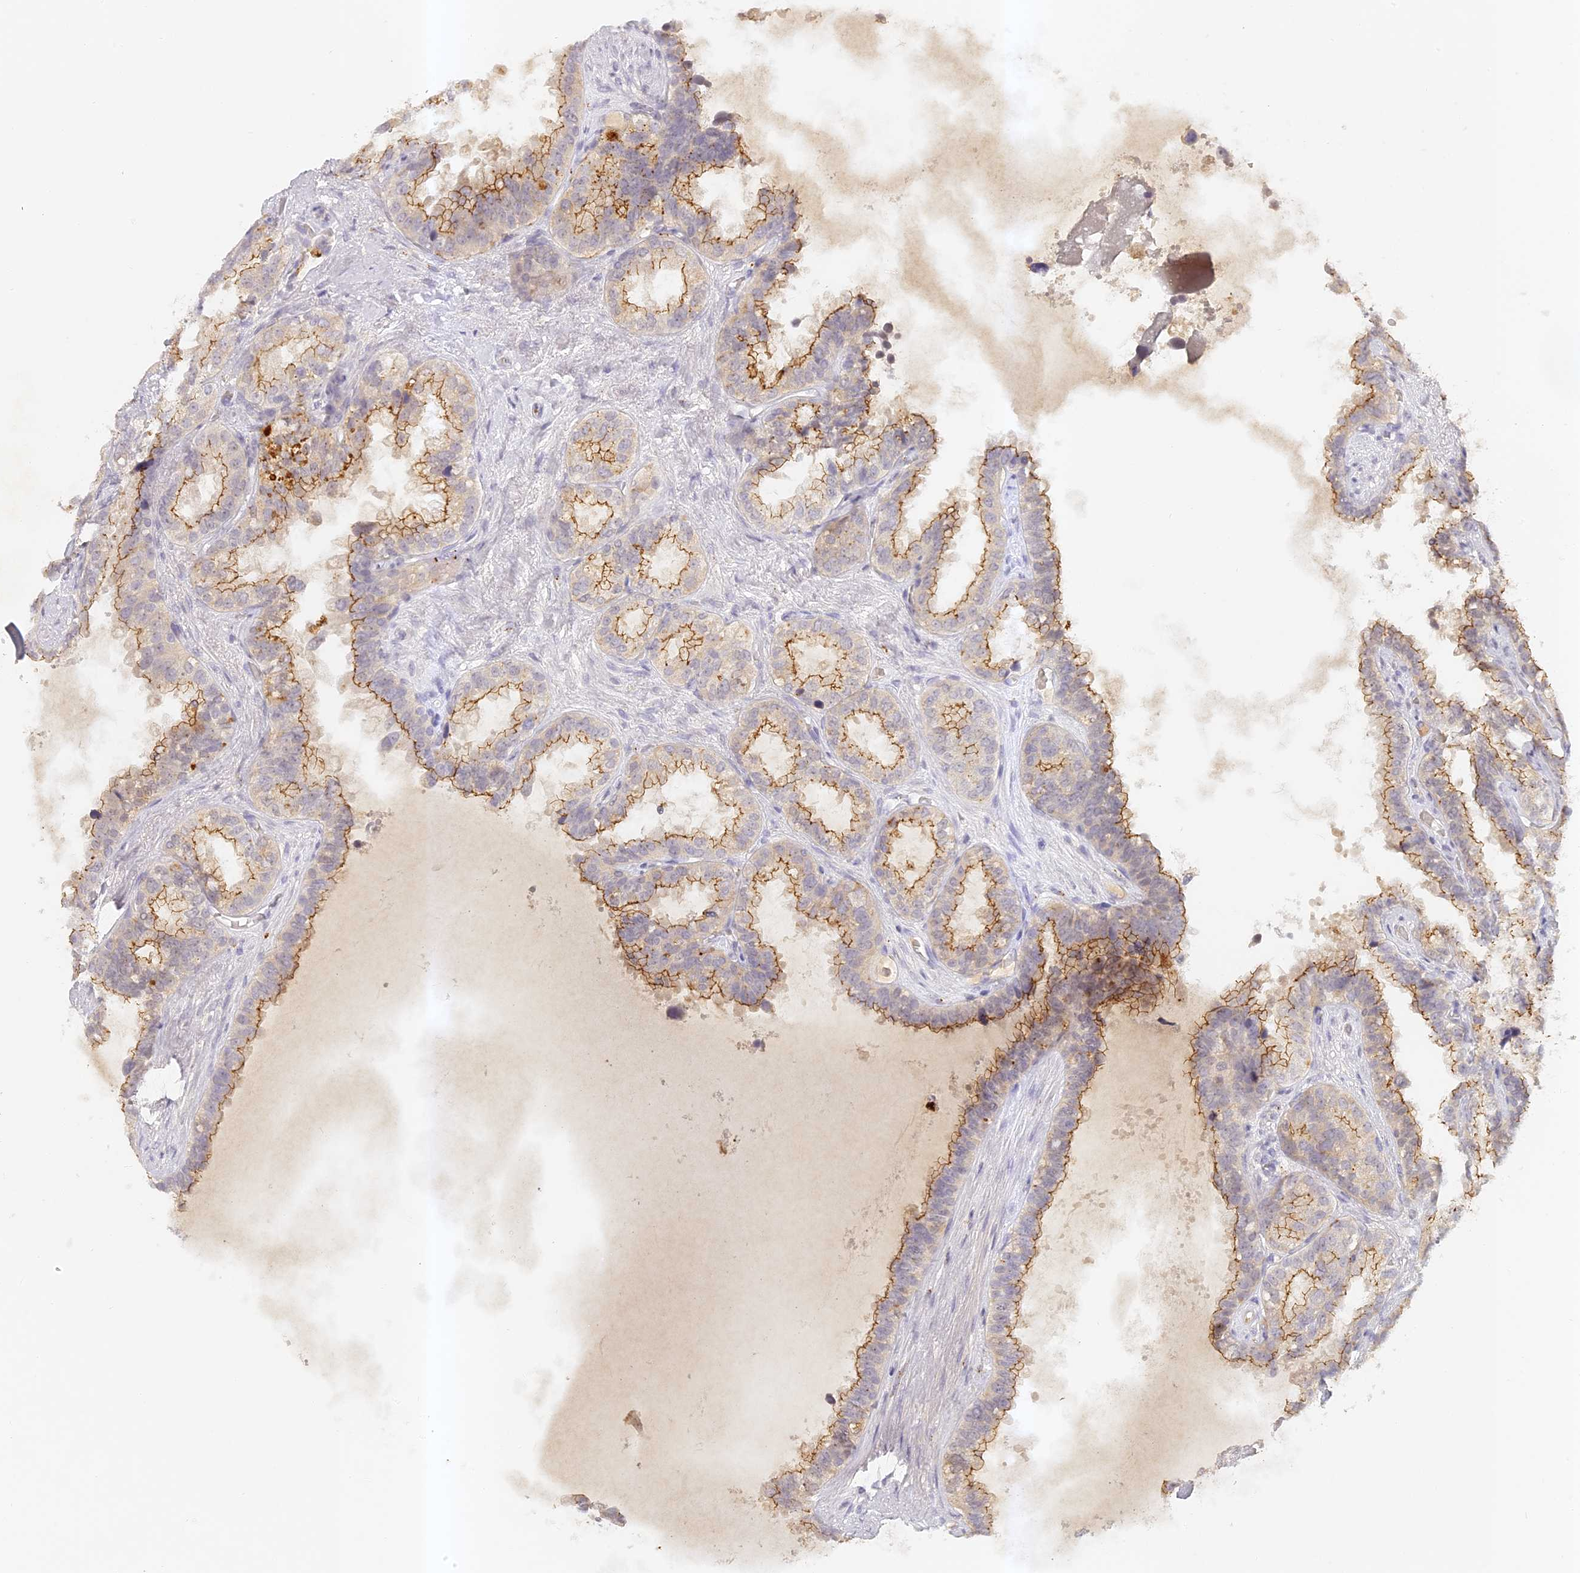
{"staining": {"intensity": "moderate", "quantity": "25%-75%", "location": "cytoplasmic/membranous"}, "tissue": "seminal vesicle", "cell_type": "Glandular cells", "image_type": "normal", "snomed": [{"axis": "morphology", "description": "Normal tissue, NOS"}, {"axis": "topography", "description": "Seminal veicle"}], "caption": "Immunohistochemical staining of normal human seminal vesicle exhibits moderate cytoplasmic/membranous protein expression in about 25%-75% of glandular cells. (IHC, brightfield microscopy, high magnification).", "gene": "ELL3", "patient": {"sex": "male", "age": 80}}